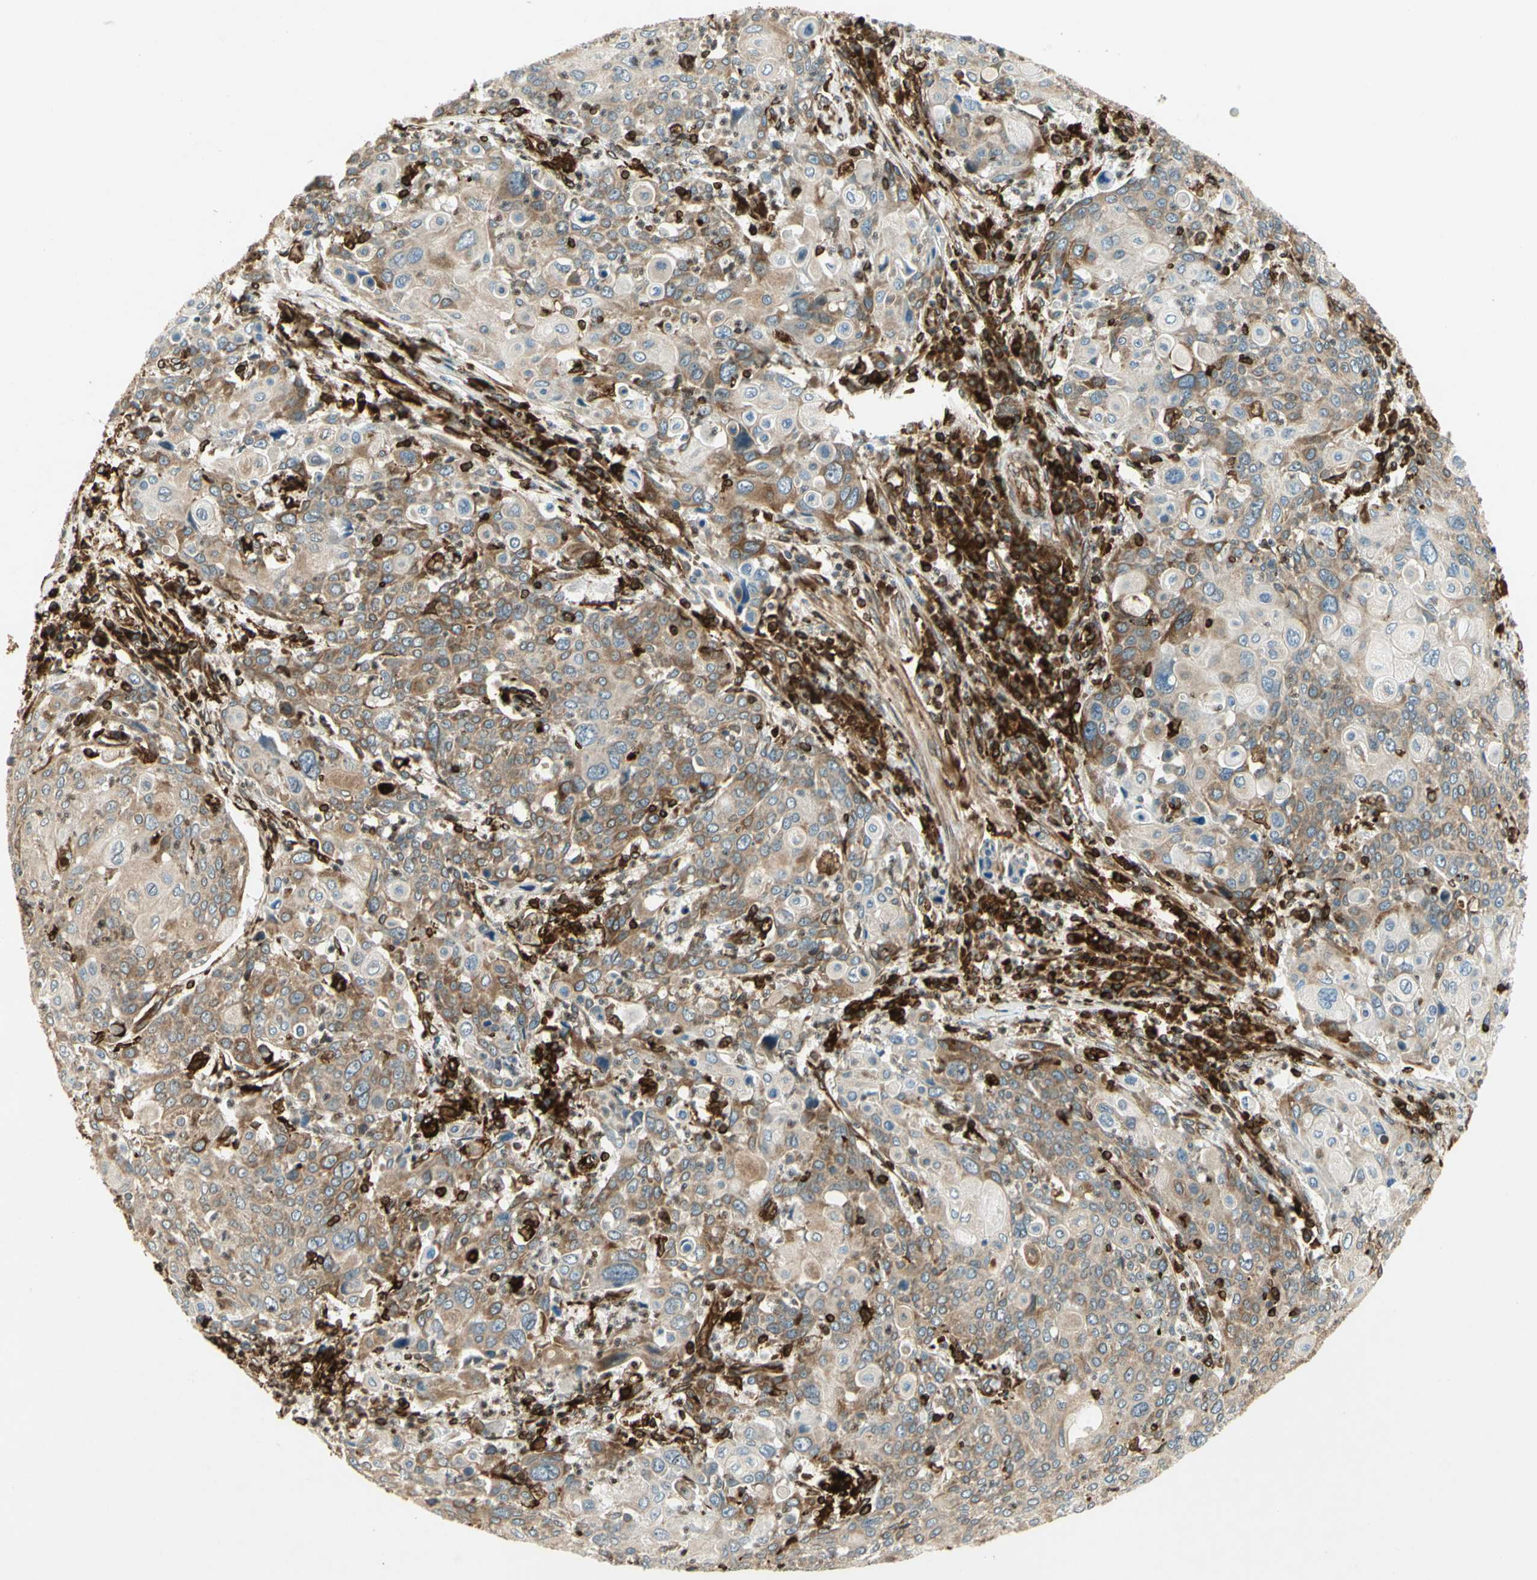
{"staining": {"intensity": "moderate", "quantity": ">75%", "location": "cytoplasmic/membranous"}, "tissue": "cervical cancer", "cell_type": "Tumor cells", "image_type": "cancer", "snomed": [{"axis": "morphology", "description": "Squamous cell carcinoma, NOS"}, {"axis": "topography", "description": "Cervix"}], "caption": "The photomicrograph demonstrates staining of cervical squamous cell carcinoma, revealing moderate cytoplasmic/membranous protein positivity (brown color) within tumor cells.", "gene": "TAPBP", "patient": {"sex": "female", "age": 40}}